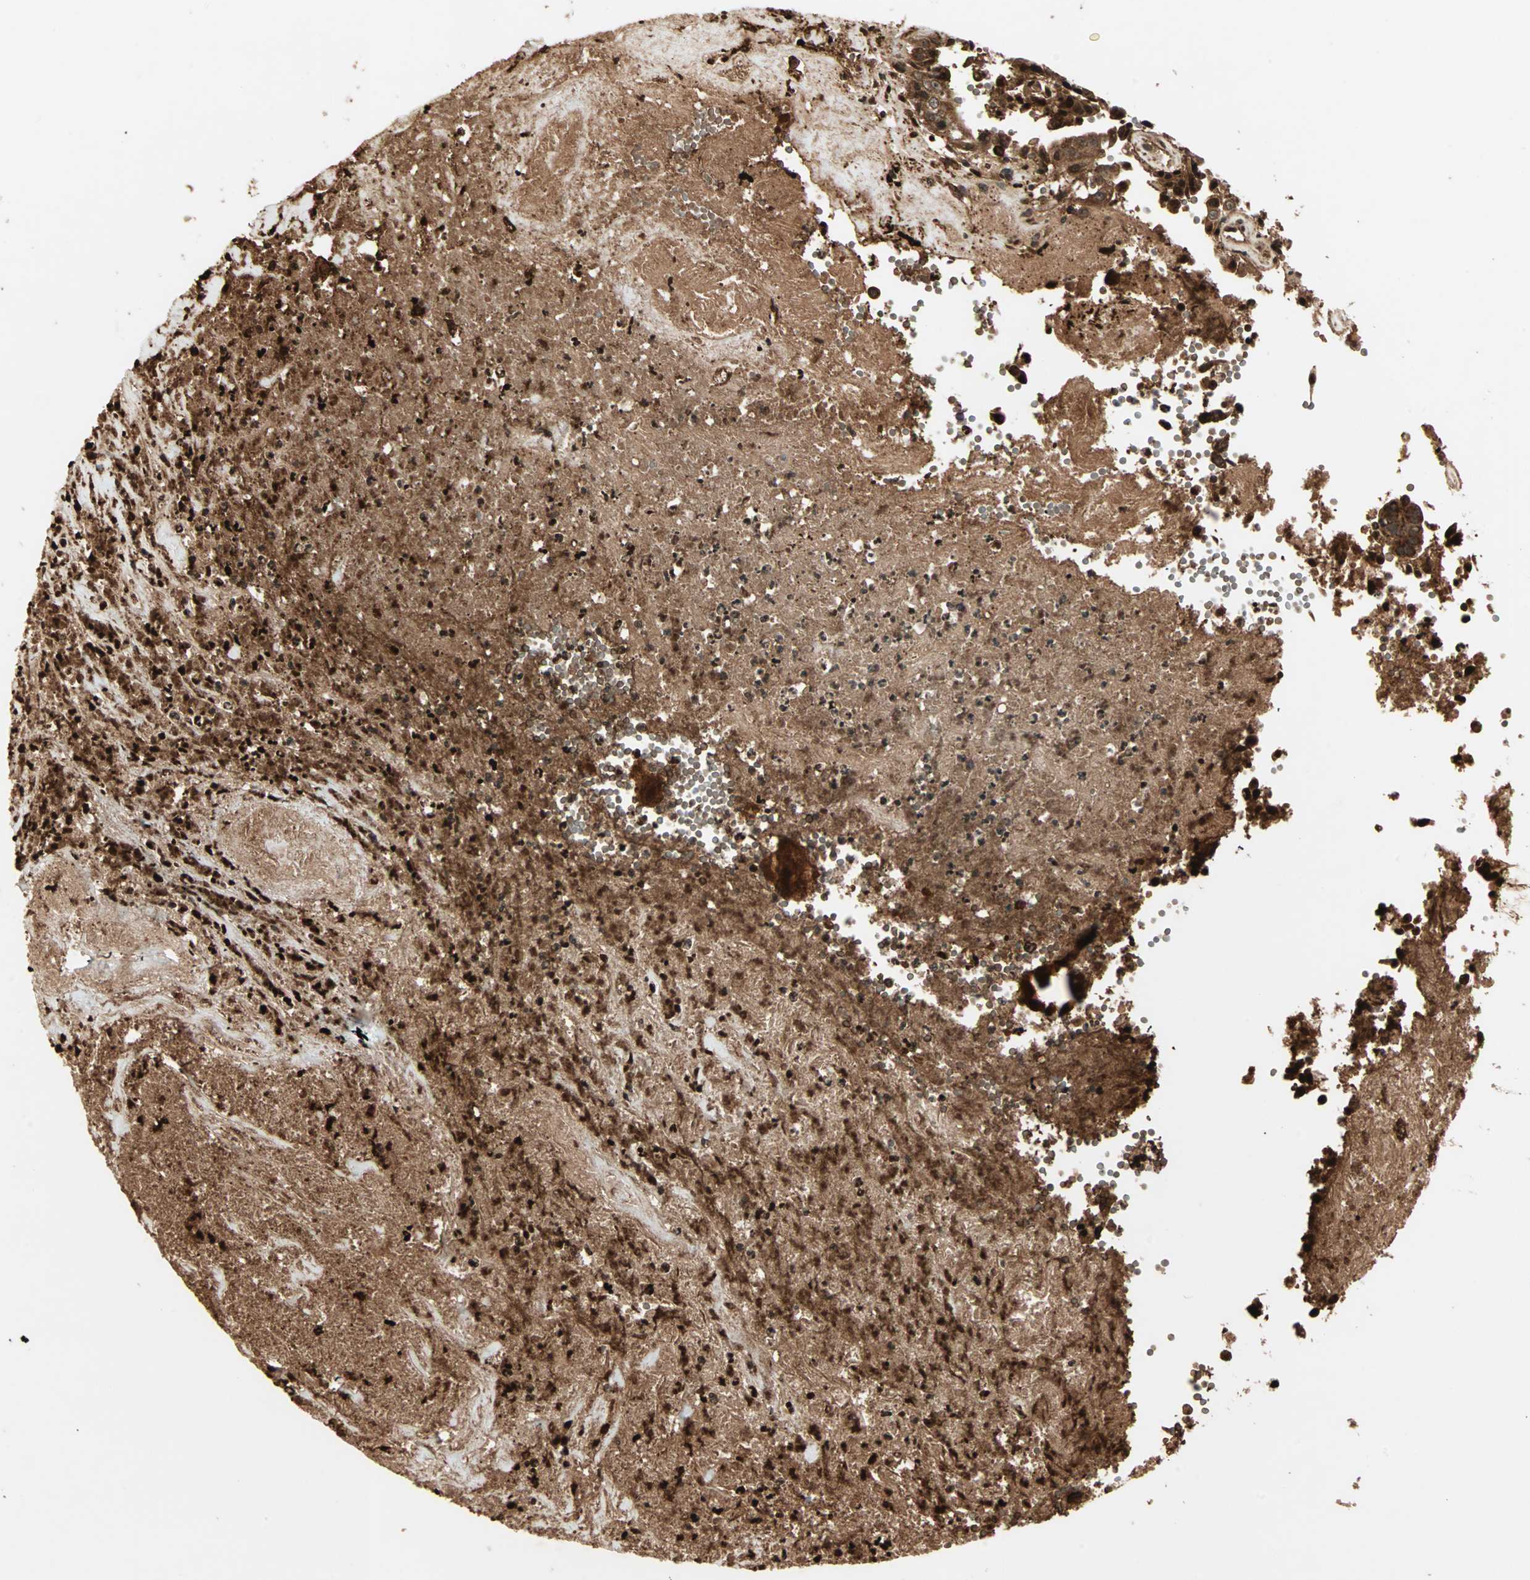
{"staining": {"intensity": "strong", "quantity": ">75%", "location": "cytoplasmic/membranous"}, "tissue": "liver cancer", "cell_type": "Tumor cells", "image_type": "cancer", "snomed": [{"axis": "morphology", "description": "Cholangiocarcinoma"}, {"axis": "topography", "description": "Liver"}], "caption": "IHC histopathology image of neoplastic tissue: human liver cancer stained using immunohistochemistry (IHC) shows high levels of strong protein expression localized specifically in the cytoplasmic/membranous of tumor cells, appearing as a cytoplasmic/membranous brown color.", "gene": "RFFL", "patient": {"sex": "female", "age": 61}}